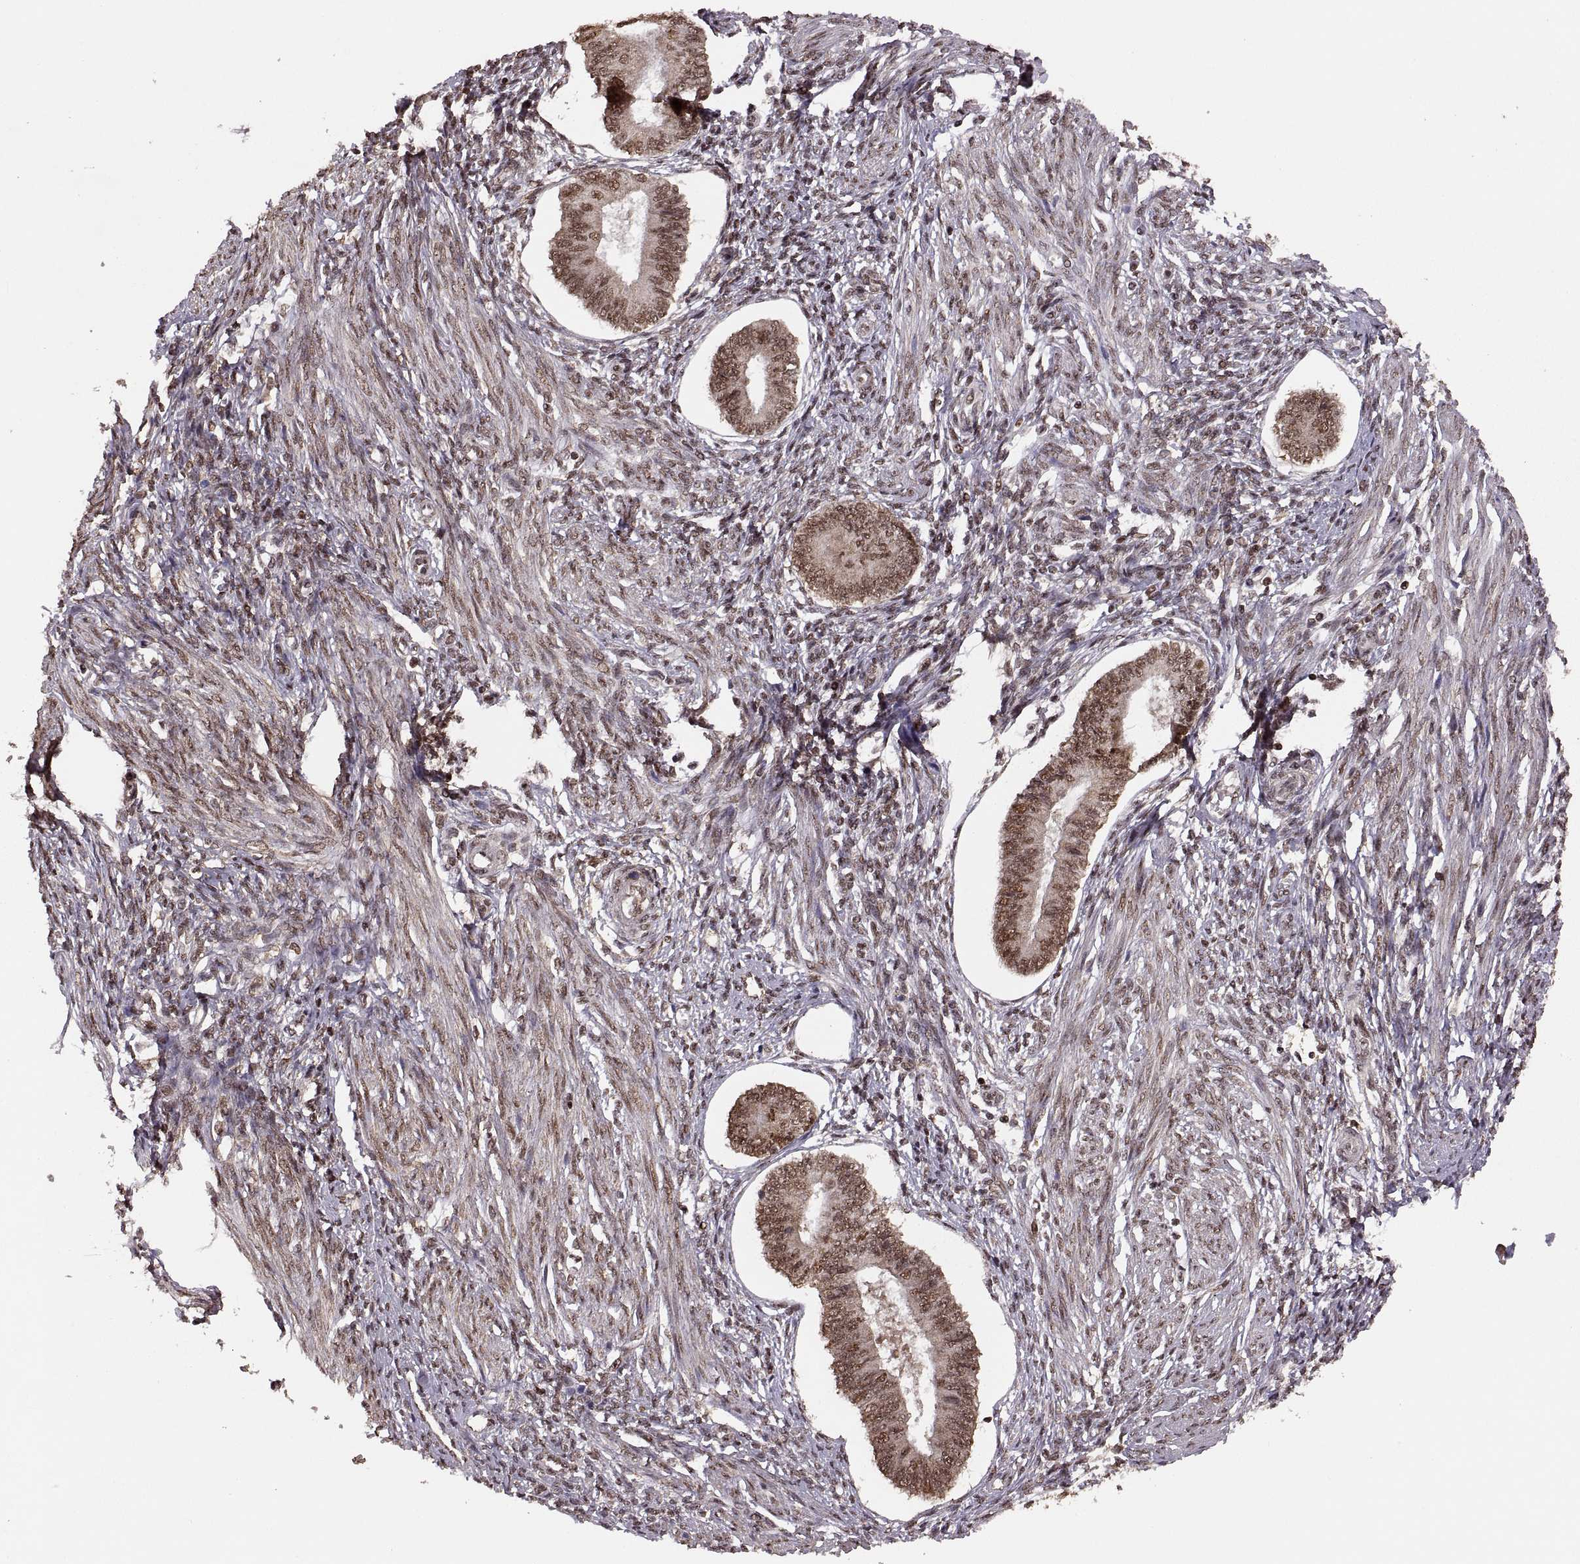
{"staining": {"intensity": "weak", "quantity": "25%-75%", "location": "nuclear"}, "tissue": "endometrium", "cell_type": "Cells in endometrial stroma", "image_type": "normal", "snomed": [{"axis": "morphology", "description": "Normal tissue, NOS"}, {"axis": "topography", "description": "Endometrium"}], "caption": "High-power microscopy captured an immunohistochemistry image of benign endometrium, revealing weak nuclear staining in approximately 25%-75% of cells in endometrial stroma.", "gene": "RFT1", "patient": {"sex": "female", "age": 42}}